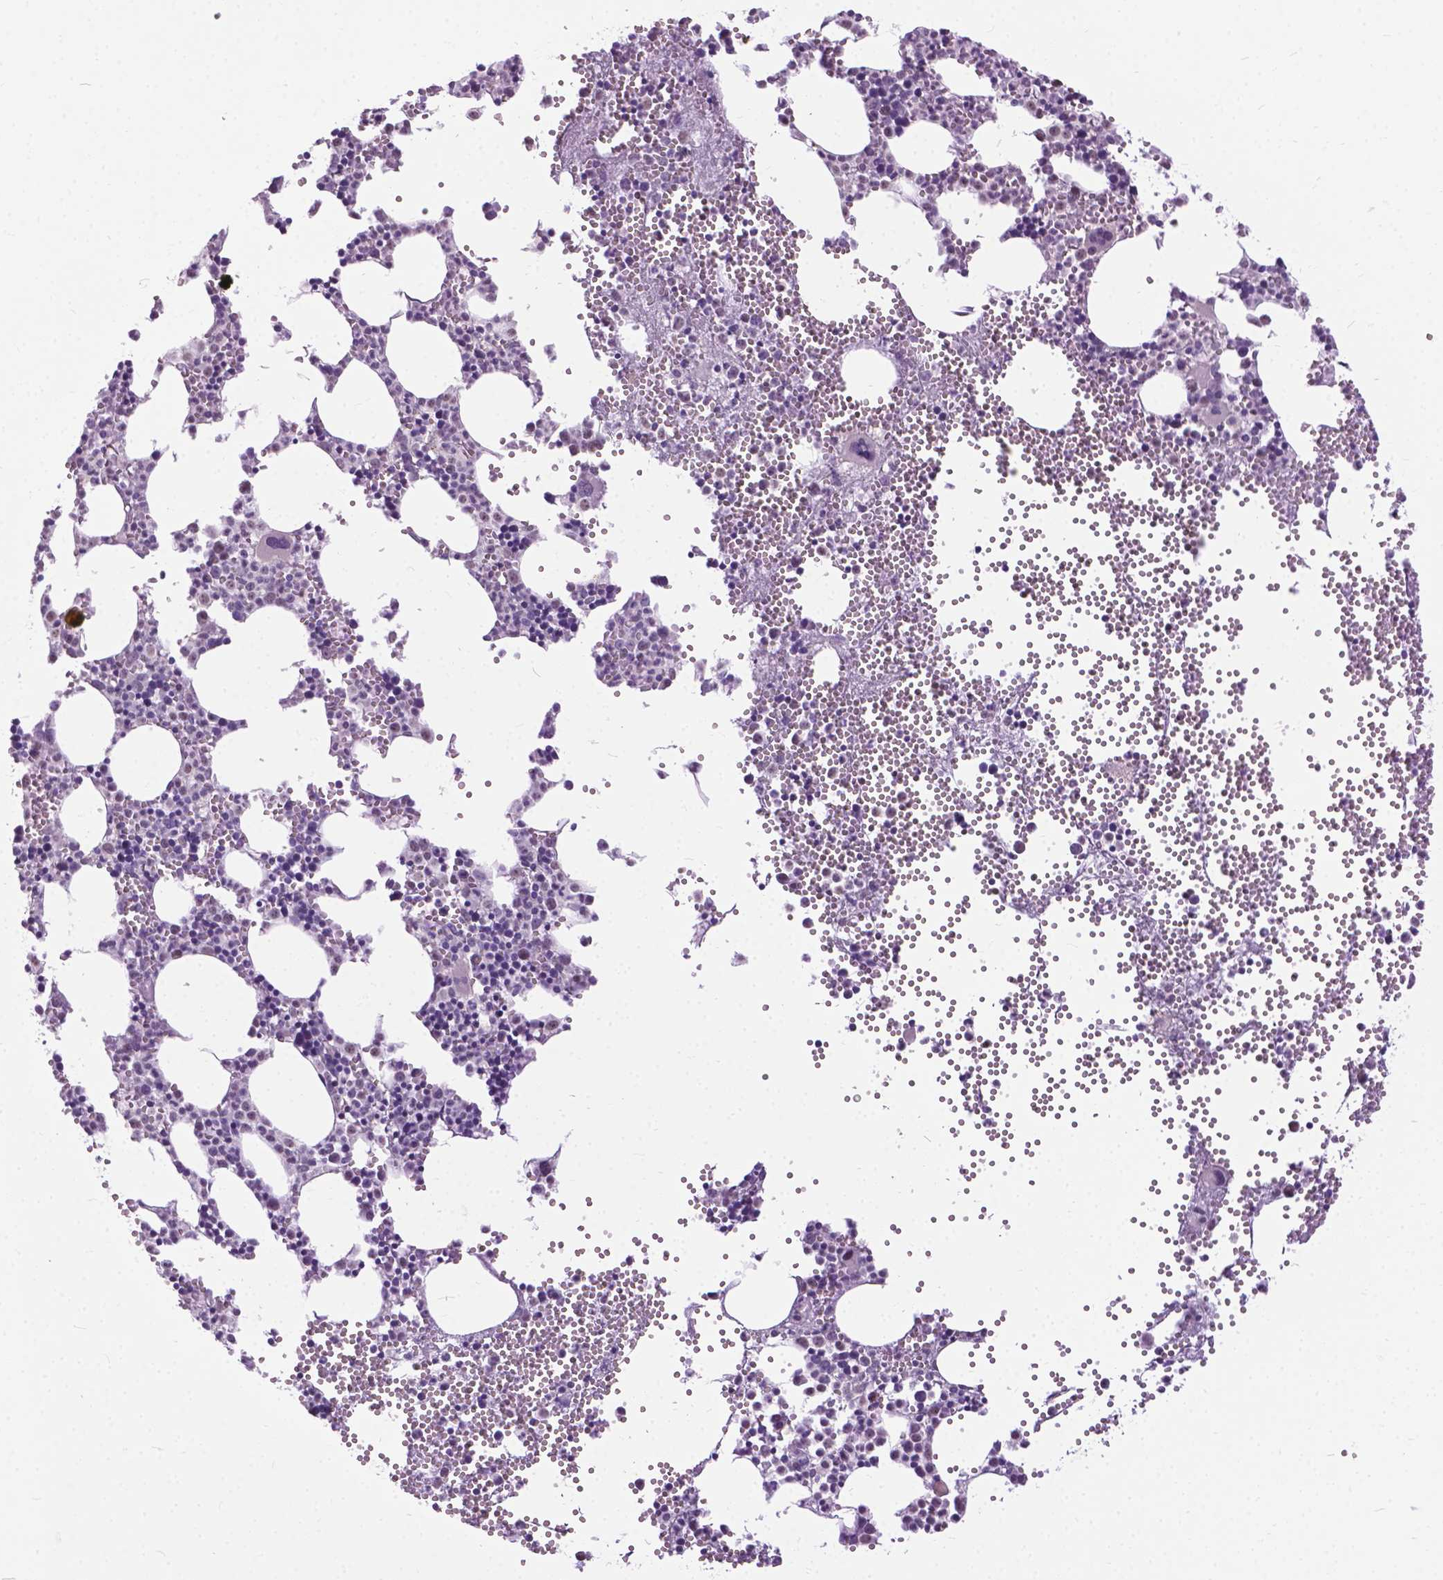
{"staining": {"intensity": "weak", "quantity": "<25%", "location": "nuclear"}, "tissue": "bone marrow", "cell_type": "Hematopoietic cells", "image_type": "normal", "snomed": [{"axis": "morphology", "description": "Normal tissue, NOS"}, {"axis": "topography", "description": "Bone marrow"}], "caption": "Protein analysis of normal bone marrow demonstrates no significant expression in hematopoietic cells. (Immunohistochemistry (ihc), brightfield microscopy, high magnification).", "gene": "APCDD1L", "patient": {"sex": "male", "age": 89}}